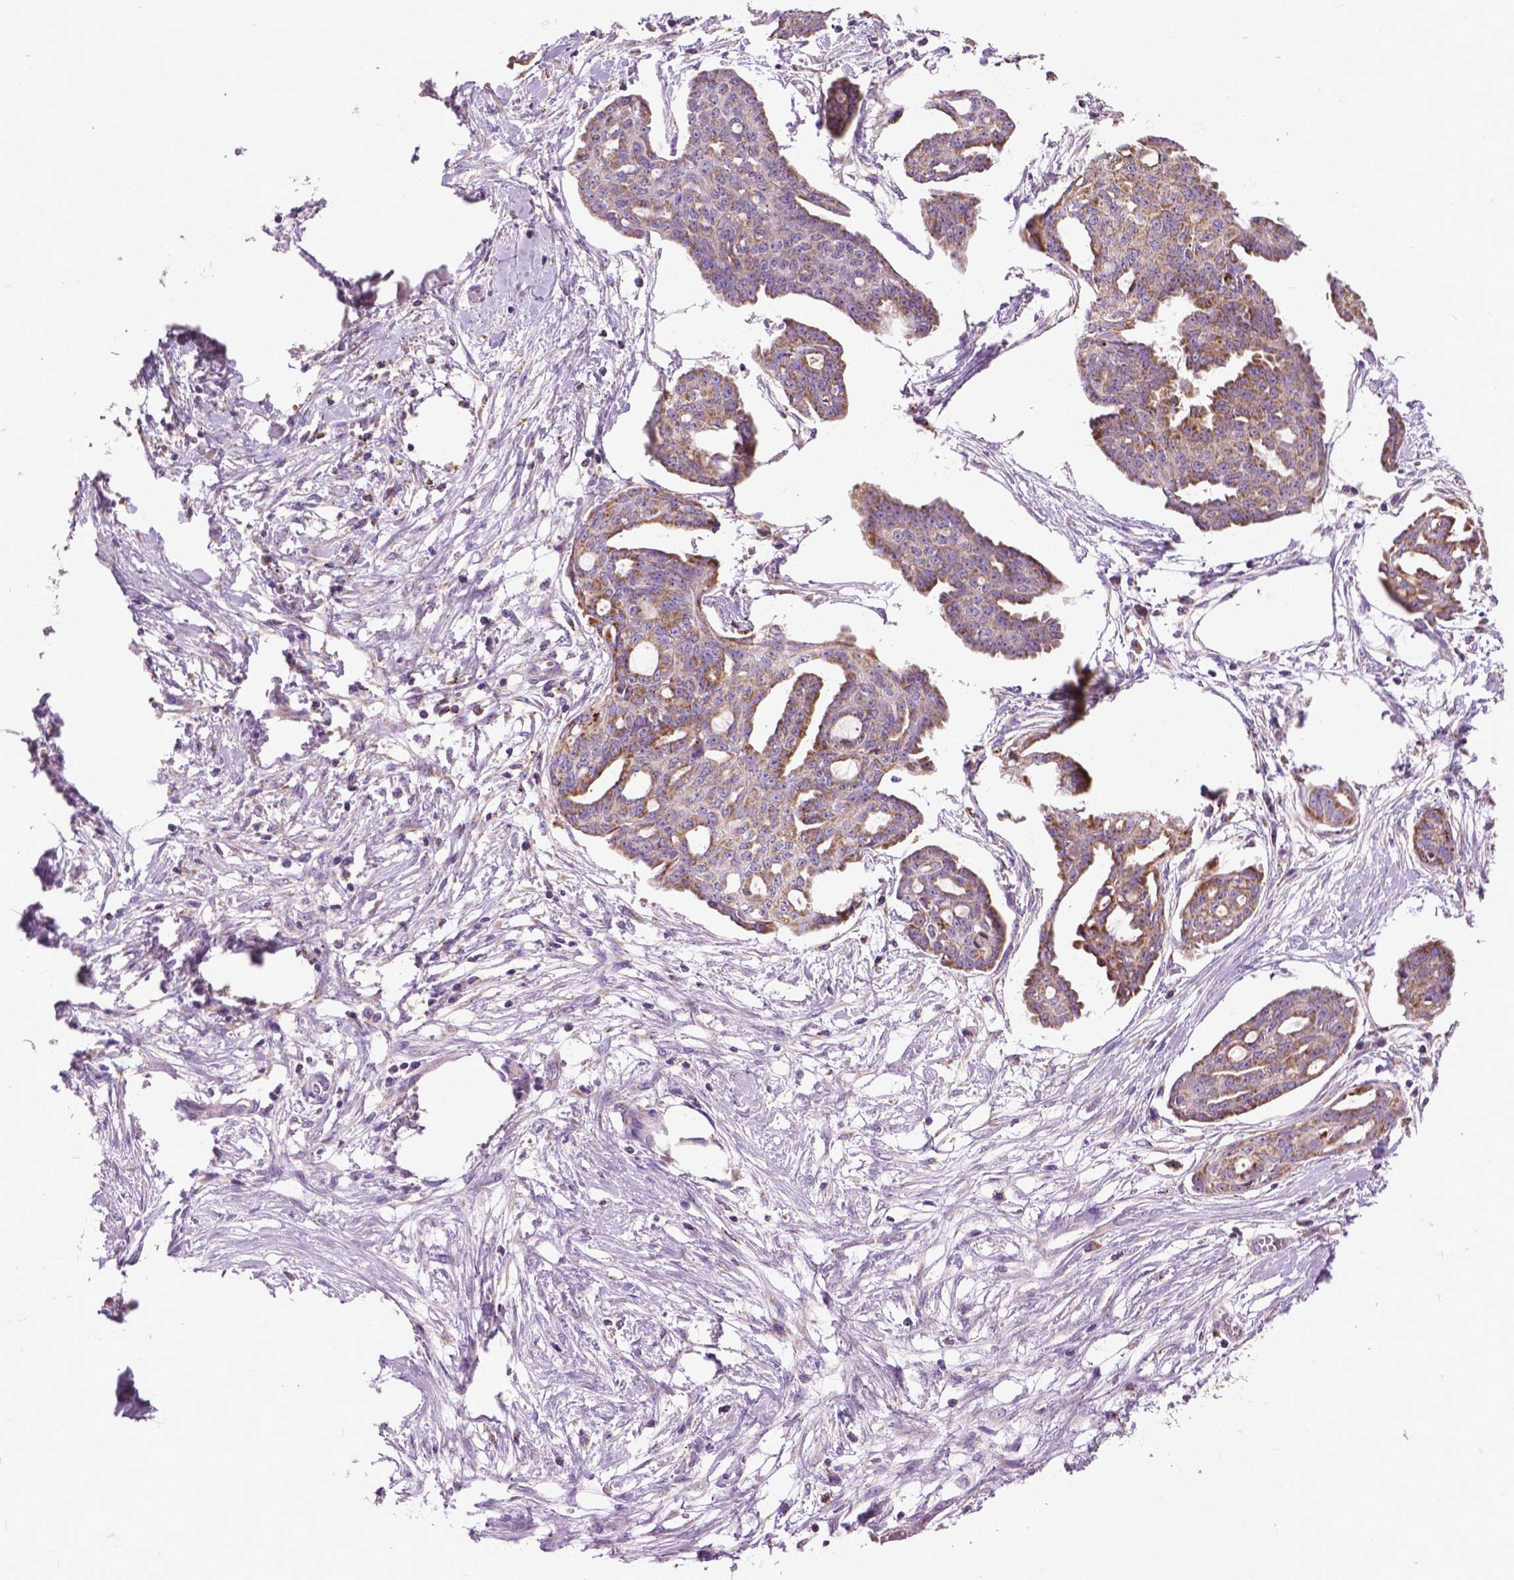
{"staining": {"intensity": "moderate", "quantity": ">75%", "location": "cytoplasmic/membranous"}, "tissue": "ovarian cancer", "cell_type": "Tumor cells", "image_type": "cancer", "snomed": [{"axis": "morphology", "description": "Cystadenocarcinoma, serous, NOS"}, {"axis": "topography", "description": "Ovary"}], "caption": "Protein staining demonstrates moderate cytoplasmic/membranous staining in about >75% of tumor cells in ovarian cancer. The protein of interest is stained brown, and the nuclei are stained in blue (DAB (3,3'-diaminobenzidine) IHC with brightfield microscopy, high magnification).", "gene": "VDAC1", "patient": {"sex": "female", "age": 71}}